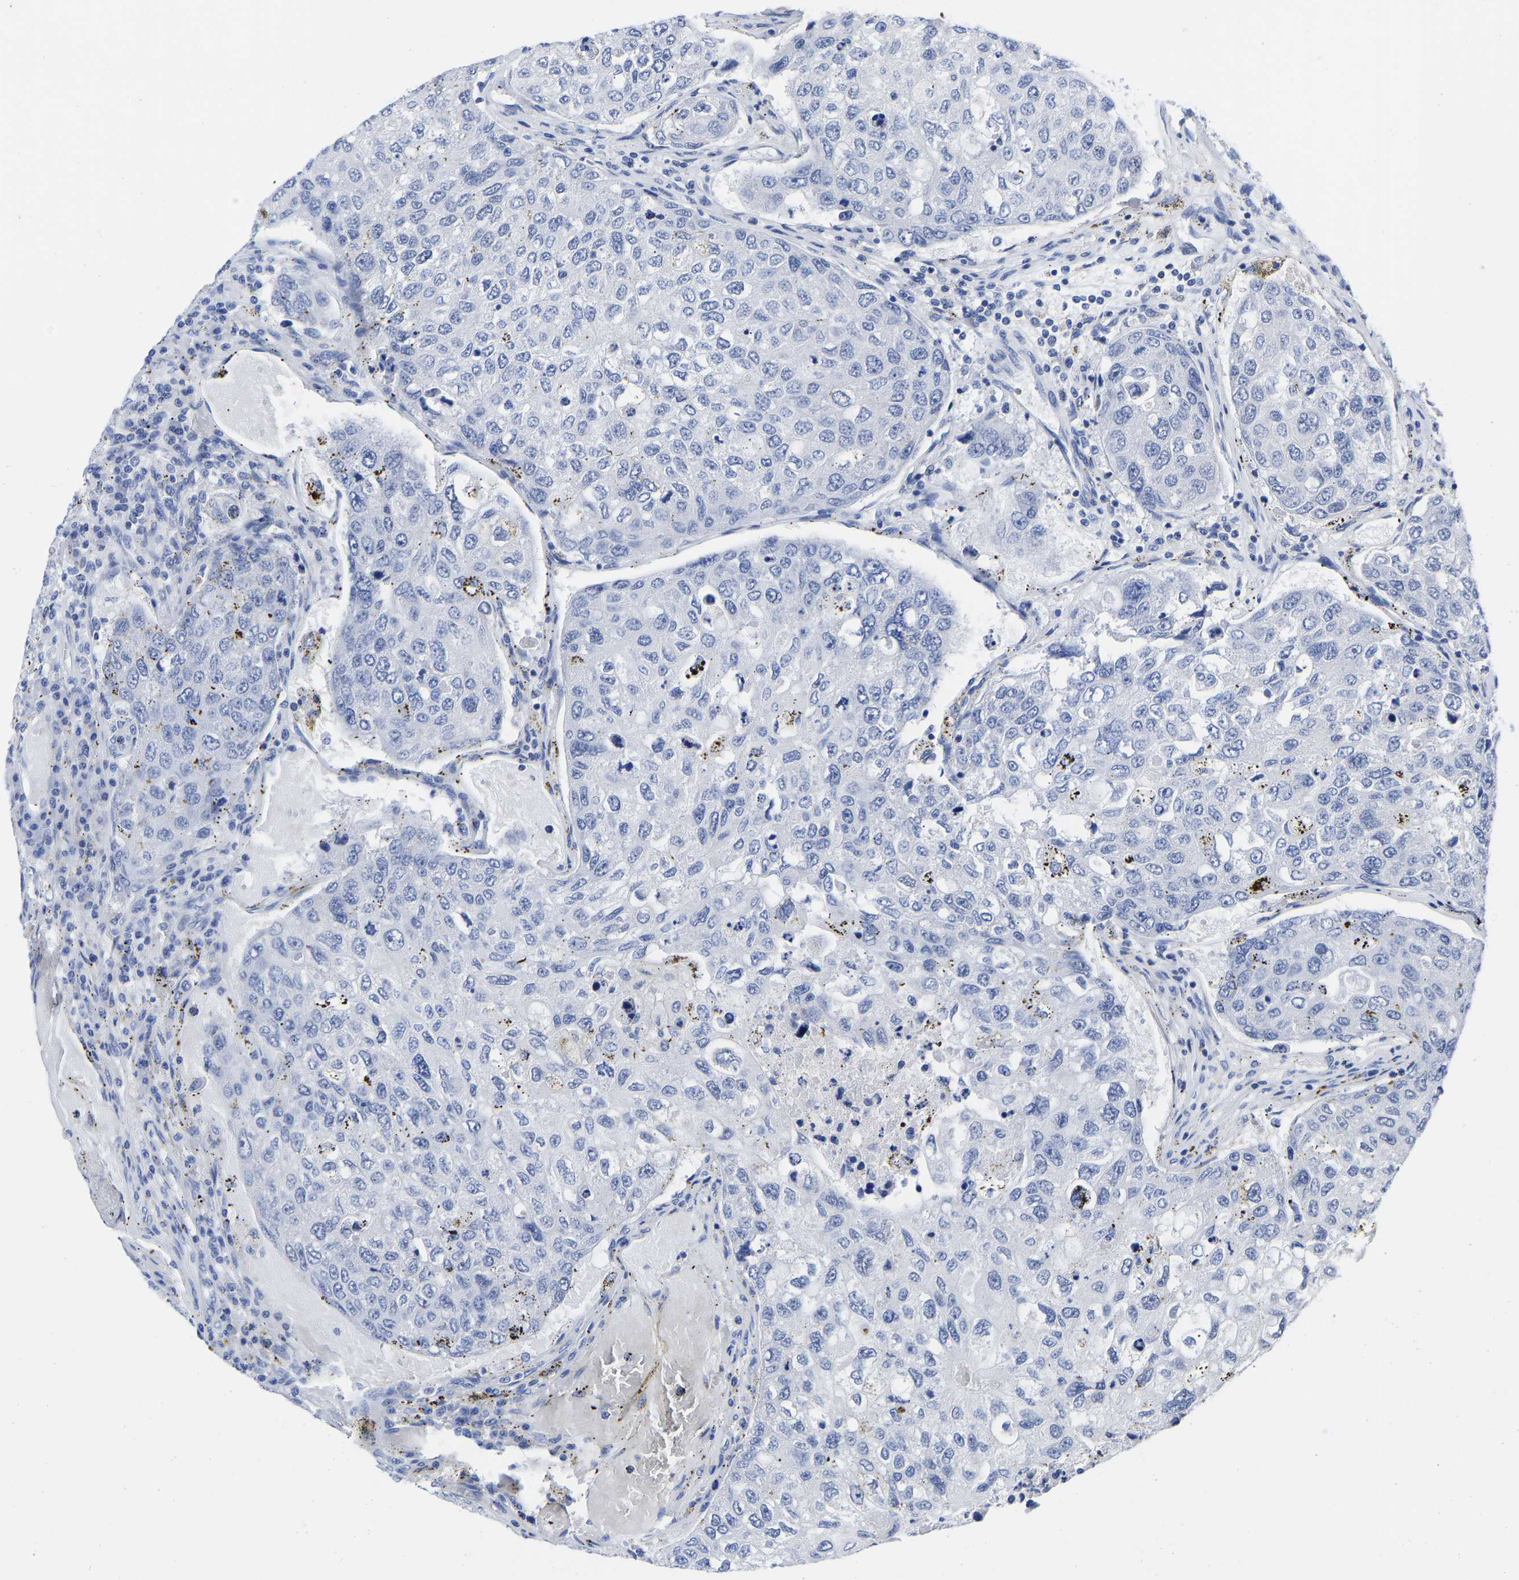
{"staining": {"intensity": "negative", "quantity": "none", "location": "none"}, "tissue": "urothelial cancer", "cell_type": "Tumor cells", "image_type": "cancer", "snomed": [{"axis": "morphology", "description": "Urothelial carcinoma, High grade"}, {"axis": "topography", "description": "Lymph node"}, {"axis": "topography", "description": "Urinary bladder"}], "caption": "Urothelial carcinoma (high-grade) was stained to show a protein in brown. There is no significant positivity in tumor cells. (DAB IHC, high magnification).", "gene": "GPA33", "patient": {"sex": "male", "age": 51}}